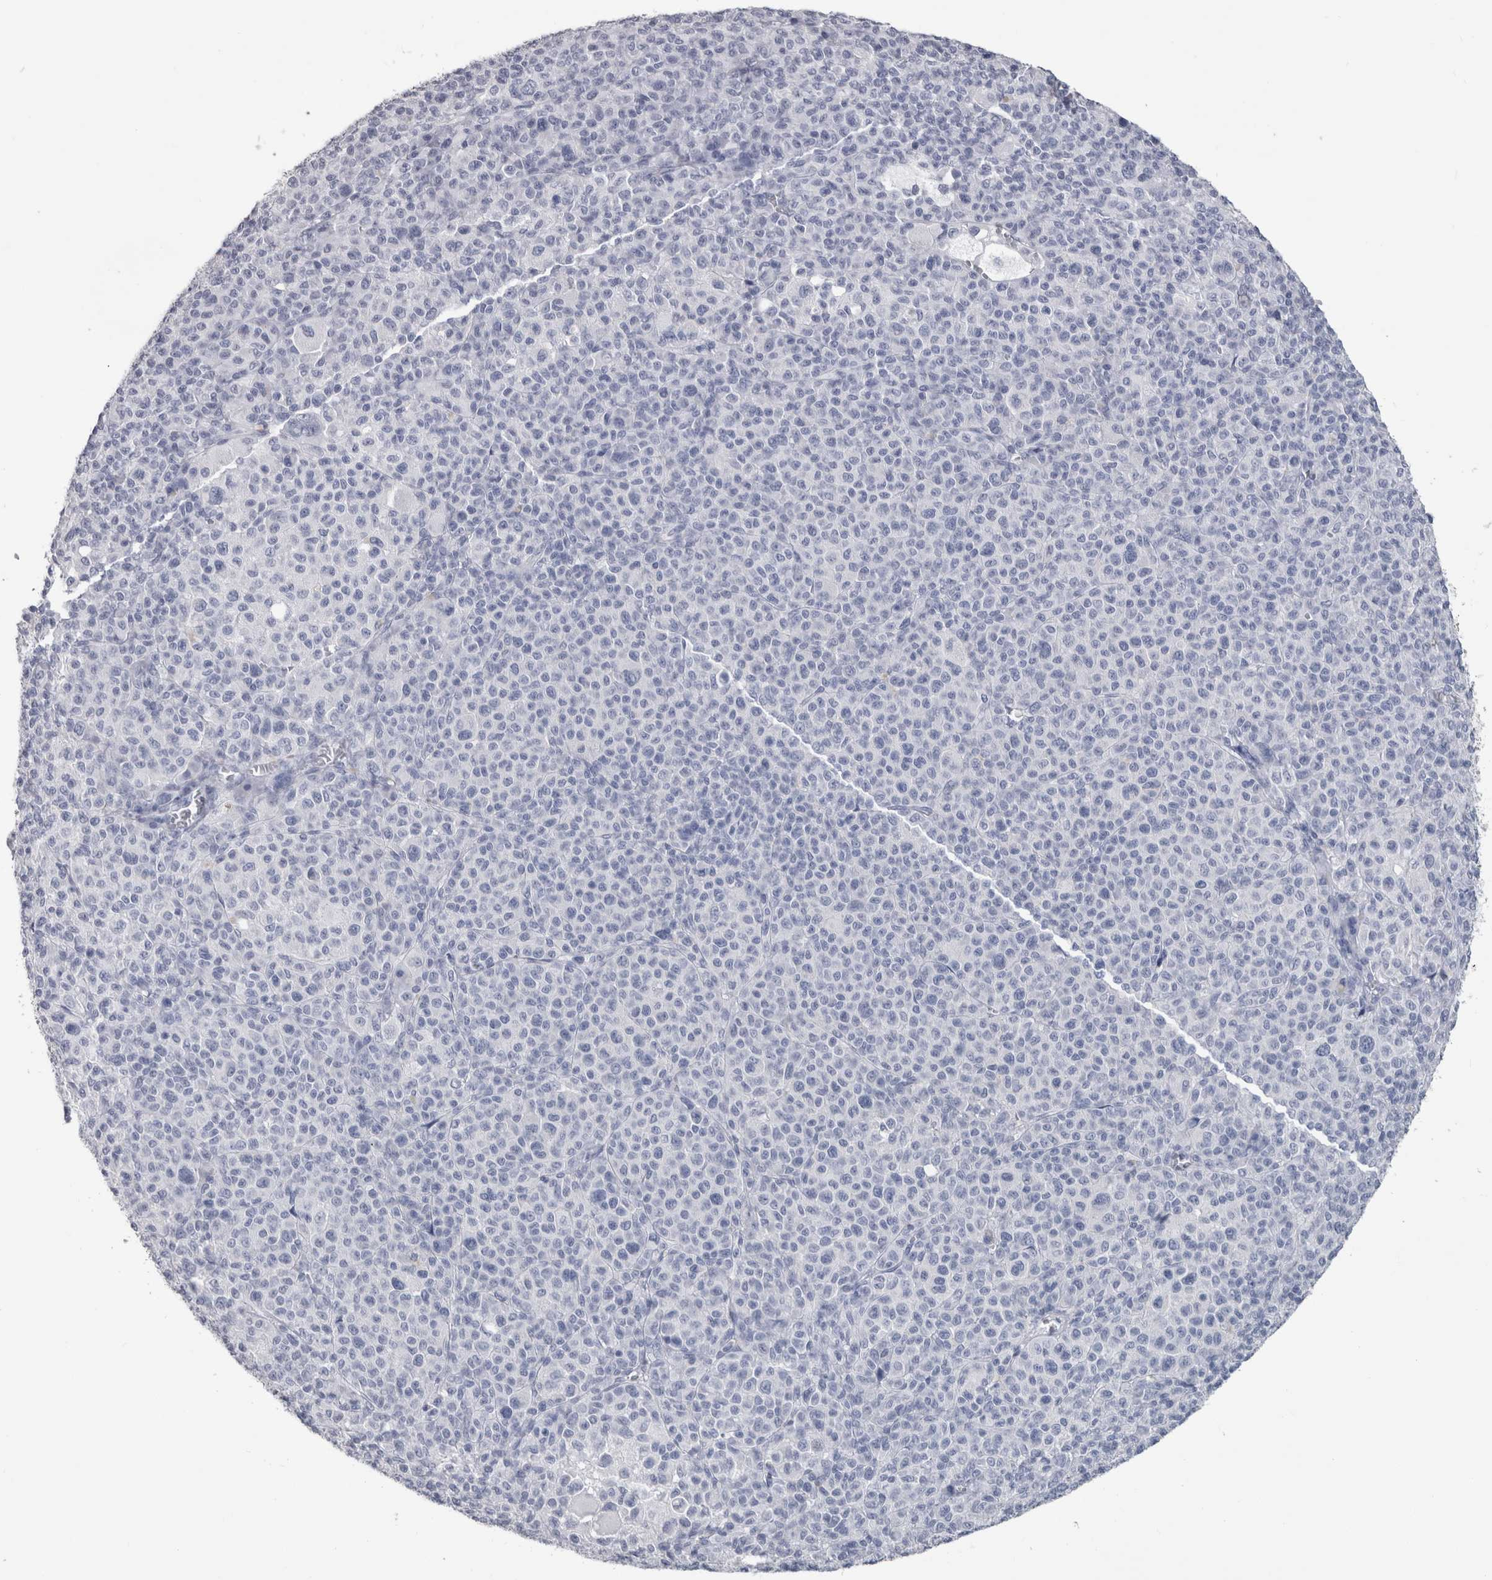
{"staining": {"intensity": "negative", "quantity": "none", "location": "none"}, "tissue": "melanoma", "cell_type": "Tumor cells", "image_type": "cancer", "snomed": [{"axis": "morphology", "description": "Malignant melanoma, Metastatic site"}, {"axis": "topography", "description": "Skin"}], "caption": "High magnification brightfield microscopy of melanoma stained with DAB (brown) and counterstained with hematoxylin (blue): tumor cells show no significant expression.", "gene": "PTH", "patient": {"sex": "female", "age": 74}}